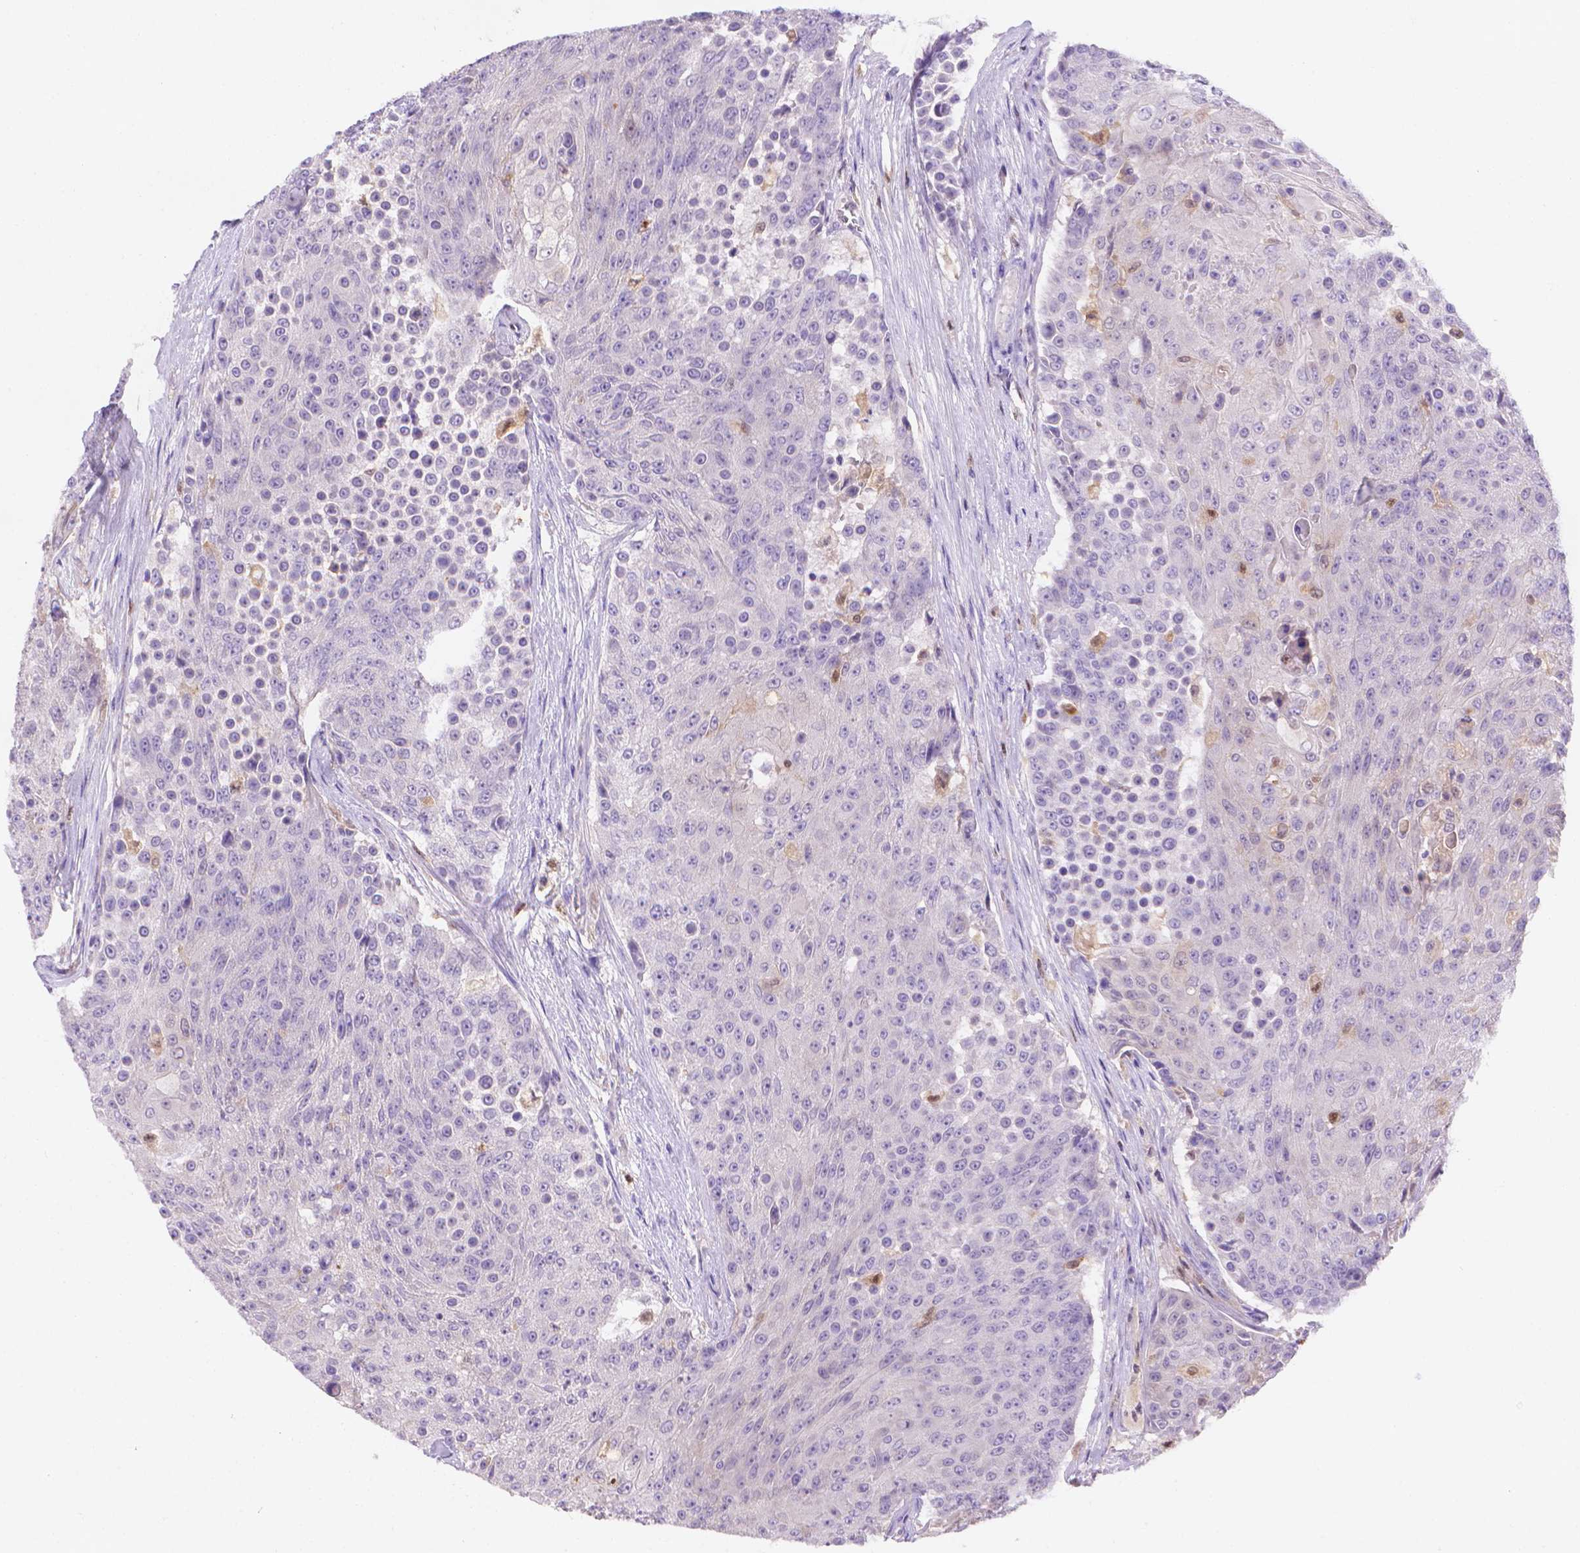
{"staining": {"intensity": "negative", "quantity": "none", "location": "none"}, "tissue": "urothelial cancer", "cell_type": "Tumor cells", "image_type": "cancer", "snomed": [{"axis": "morphology", "description": "Urothelial carcinoma, High grade"}, {"axis": "topography", "description": "Urinary bladder"}], "caption": "Tumor cells show no significant staining in urothelial cancer.", "gene": "FGD2", "patient": {"sex": "female", "age": 63}}